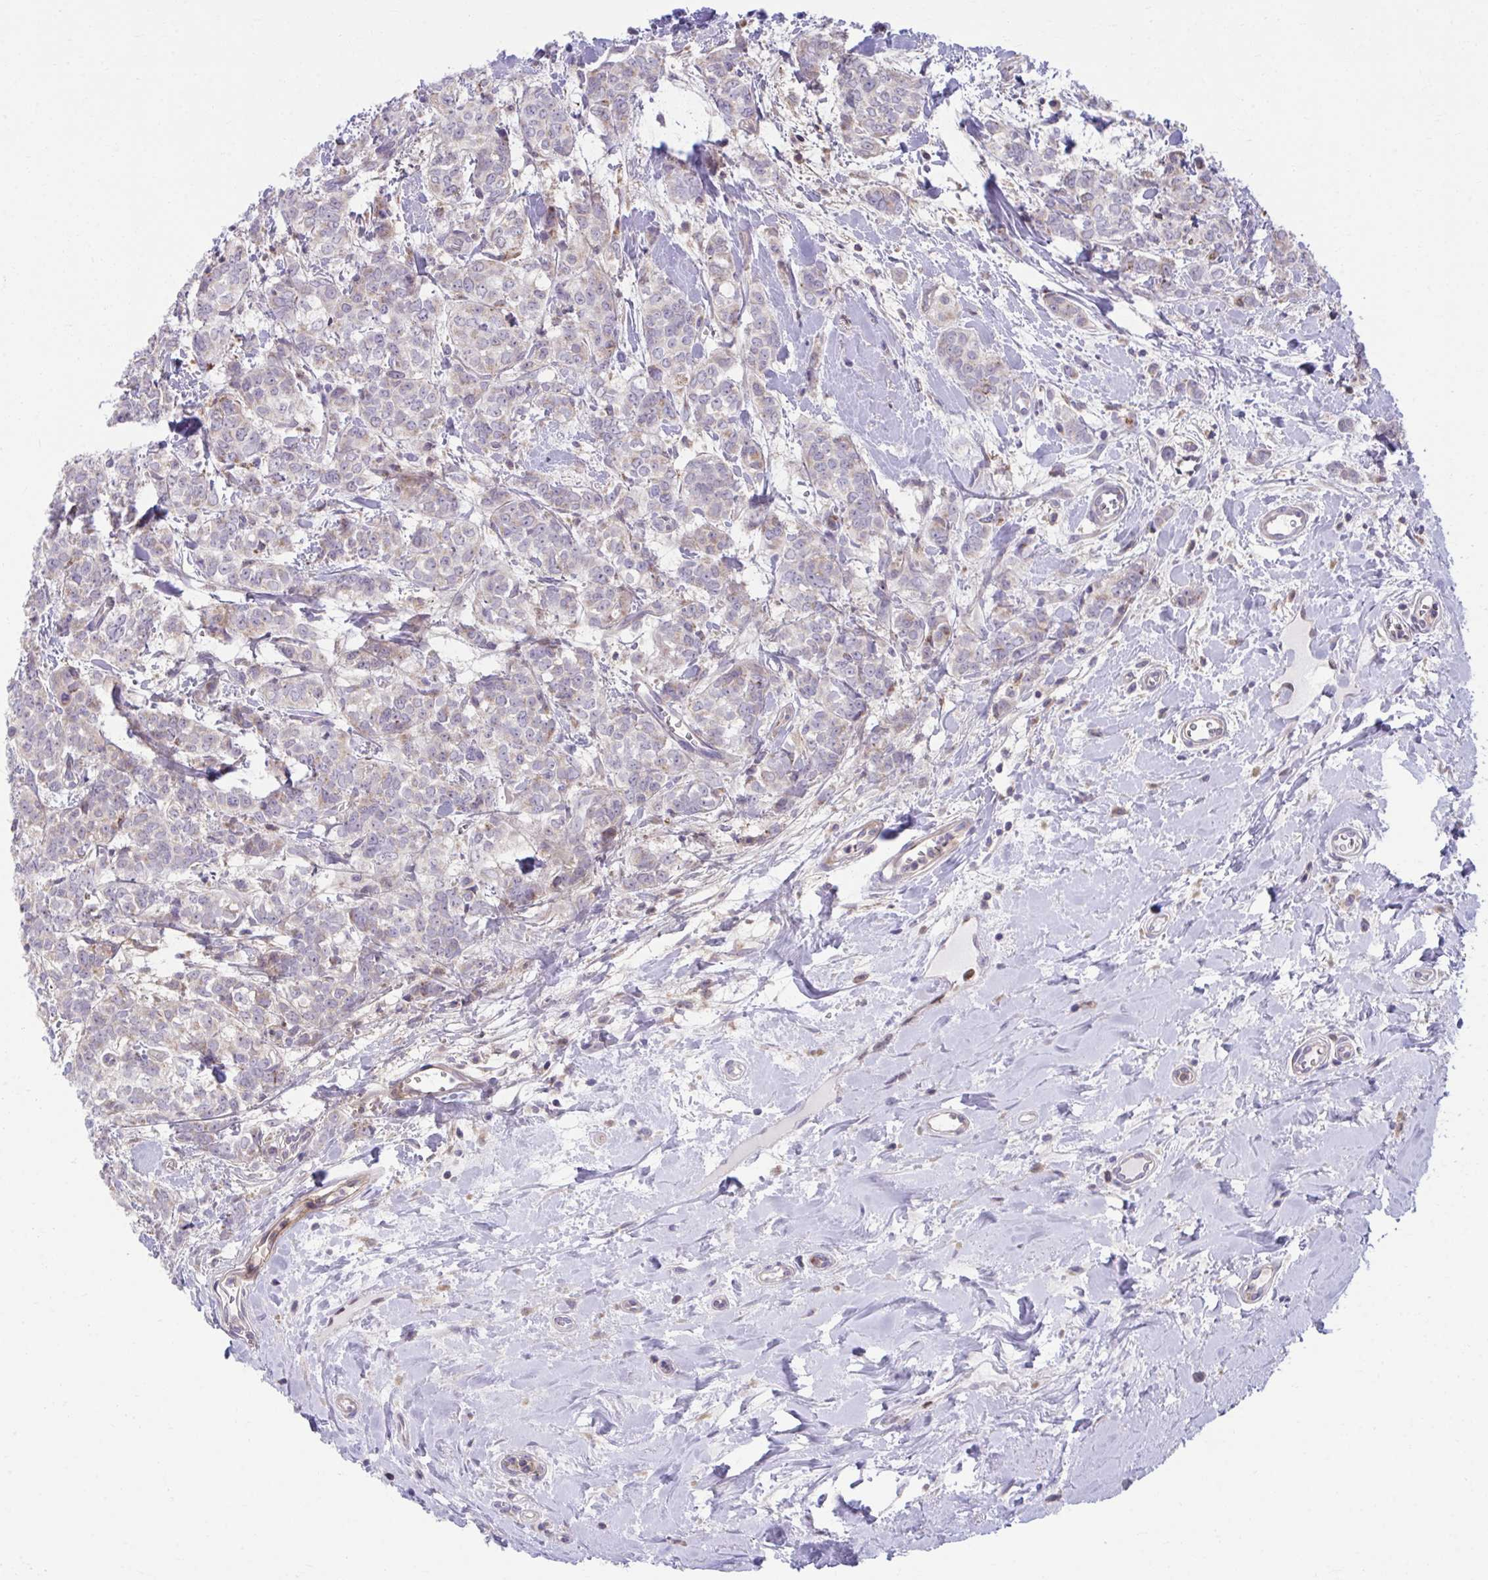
{"staining": {"intensity": "negative", "quantity": "none", "location": "none"}, "tissue": "breast cancer", "cell_type": "Tumor cells", "image_type": "cancer", "snomed": [{"axis": "morphology", "description": "Duct carcinoma"}, {"axis": "topography", "description": "Breast"}], "caption": "Immunohistochemistry (IHC) of invasive ductal carcinoma (breast) exhibits no positivity in tumor cells. The staining was performed using DAB (3,3'-diaminobenzidine) to visualize the protein expression in brown, while the nuclei were stained in blue with hematoxylin (Magnification: 20x).", "gene": "C16orf54", "patient": {"sex": "female", "age": 61}}